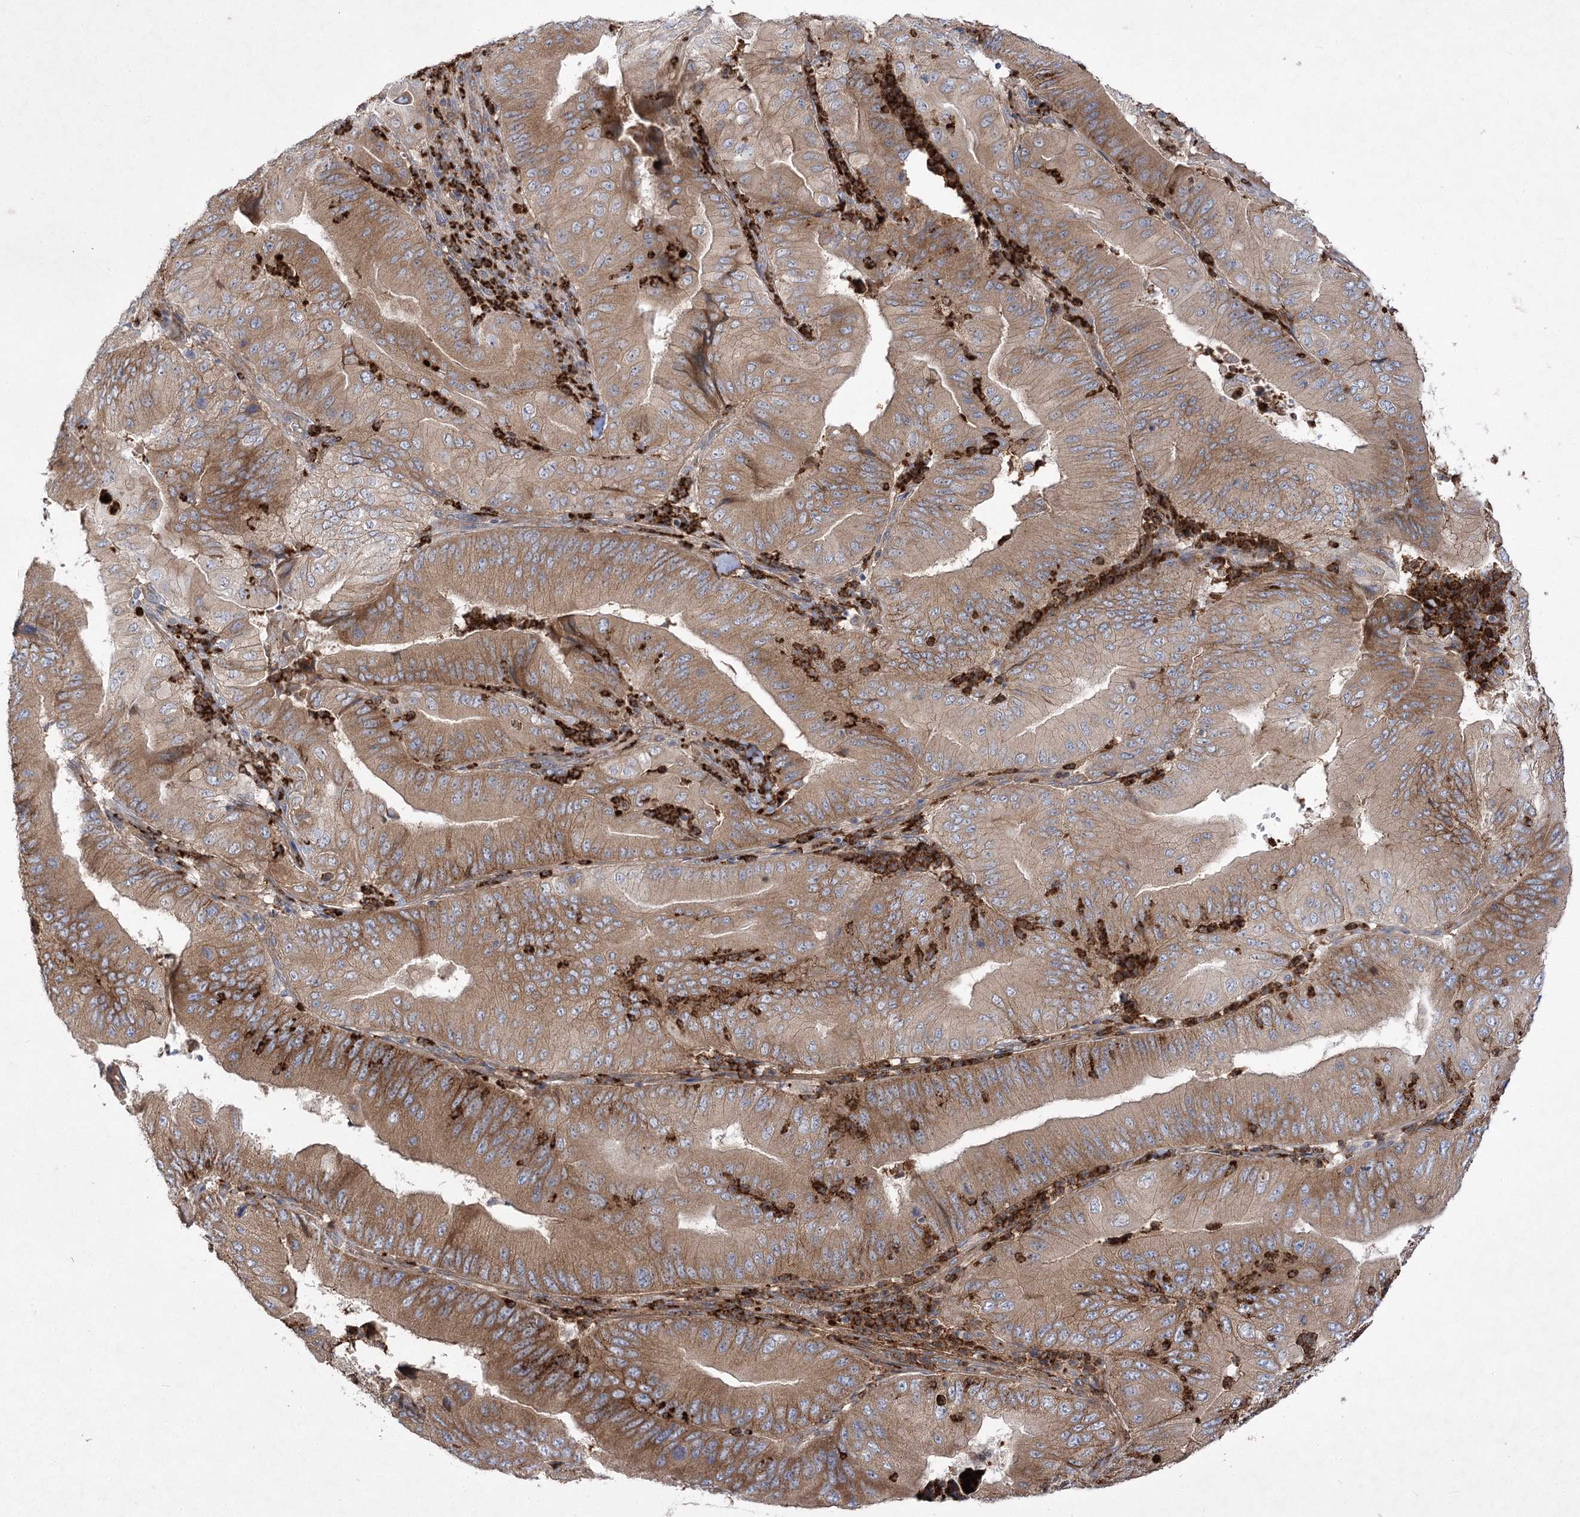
{"staining": {"intensity": "moderate", "quantity": ">75%", "location": "cytoplasmic/membranous"}, "tissue": "pancreatic cancer", "cell_type": "Tumor cells", "image_type": "cancer", "snomed": [{"axis": "morphology", "description": "Adenocarcinoma, NOS"}, {"axis": "topography", "description": "Pancreas"}], "caption": "DAB (3,3'-diaminobenzidine) immunohistochemical staining of pancreatic cancer shows moderate cytoplasmic/membranous protein expression in about >75% of tumor cells. The staining was performed using DAB (3,3'-diaminobenzidine), with brown indicating positive protein expression. Nuclei are stained blue with hematoxylin.", "gene": "PLEKHA5", "patient": {"sex": "female", "age": 77}}